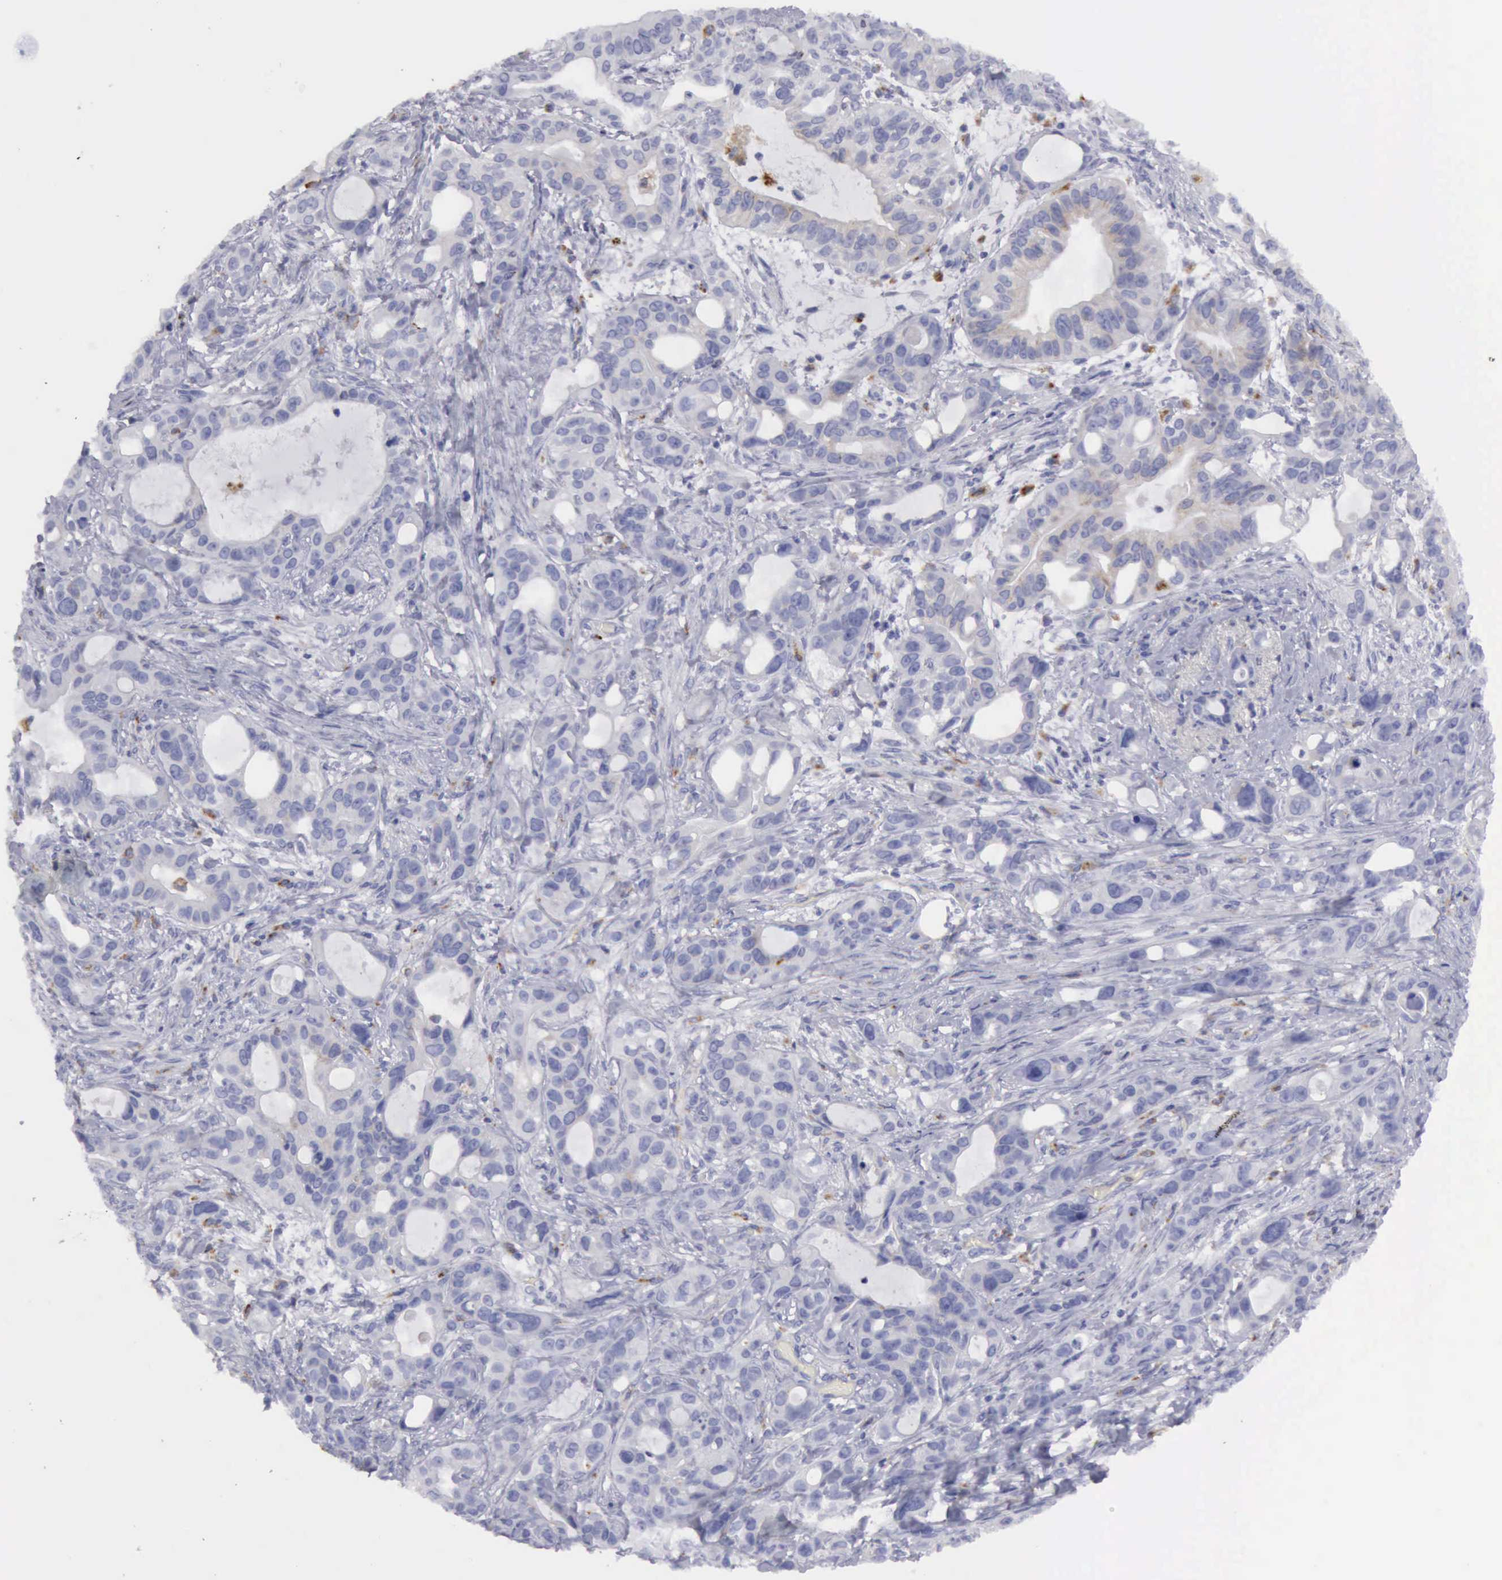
{"staining": {"intensity": "weak", "quantity": "25%-75%", "location": "cytoplasmic/membranous"}, "tissue": "stomach cancer", "cell_type": "Tumor cells", "image_type": "cancer", "snomed": [{"axis": "morphology", "description": "Adenocarcinoma, NOS"}, {"axis": "topography", "description": "Stomach, upper"}], "caption": "Immunohistochemical staining of human stomach cancer shows low levels of weak cytoplasmic/membranous protein positivity in approximately 25%-75% of tumor cells. Using DAB (3,3'-diaminobenzidine) (brown) and hematoxylin (blue) stains, captured at high magnification using brightfield microscopy.", "gene": "CTSS", "patient": {"sex": "male", "age": 47}}